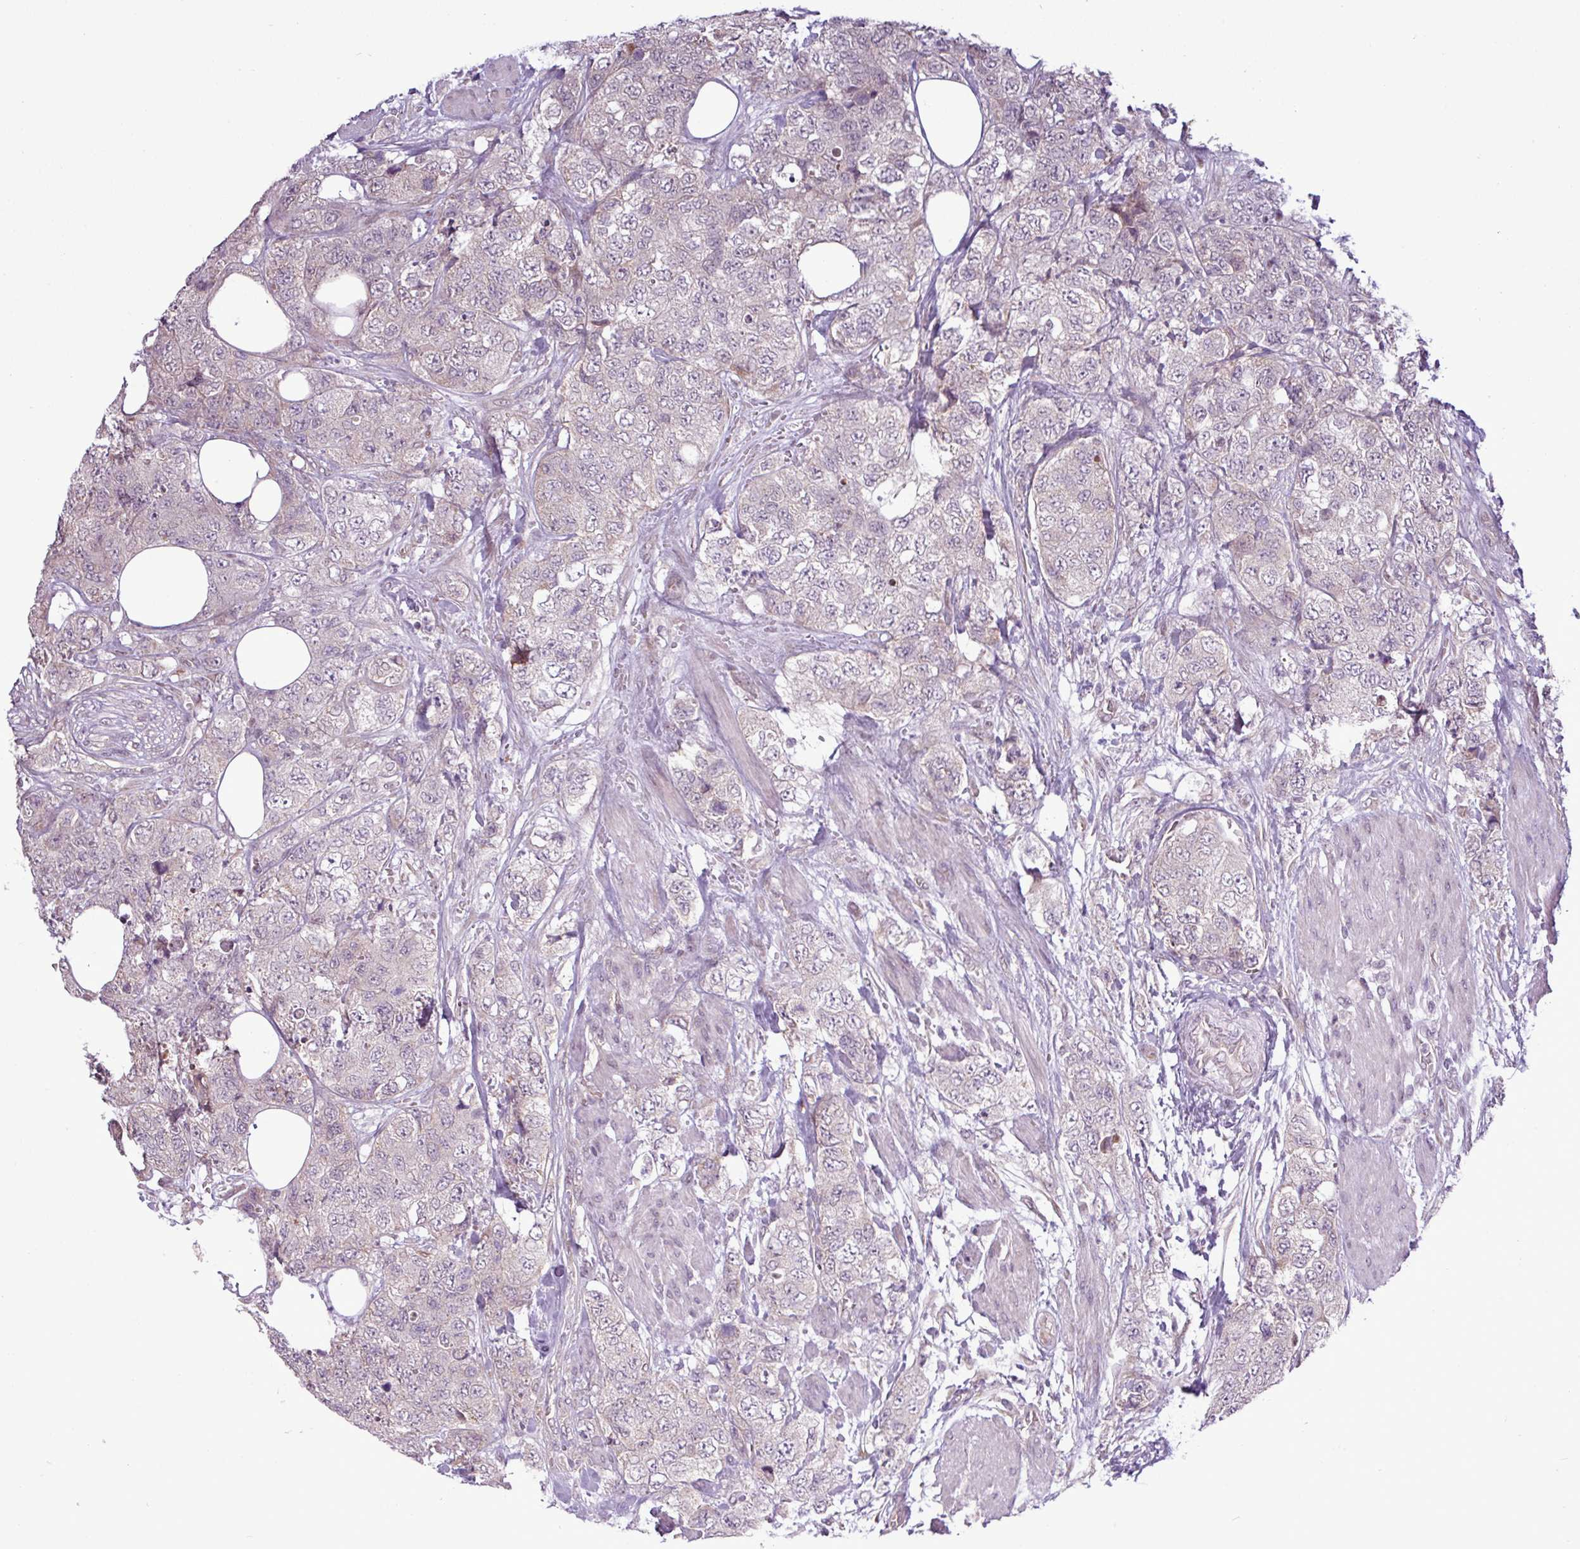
{"staining": {"intensity": "negative", "quantity": "none", "location": "none"}, "tissue": "urothelial cancer", "cell_type": "Tumor cells", "image_type": "cancer", "snomed": [{"axis": "morphology", "description": "Urothelial carcinoma, High grade"}, {"axis": "topography", "description": "Urinary bladder"}], "caption": "A high-resolution image shows immunohistochemistry (IHC) staining of urothelial carcinoma (high-grade), which exhibits no significant positivity in tumor cells.", "gene": "GPT2", "patient": {"sex": "female", "age": 78}}